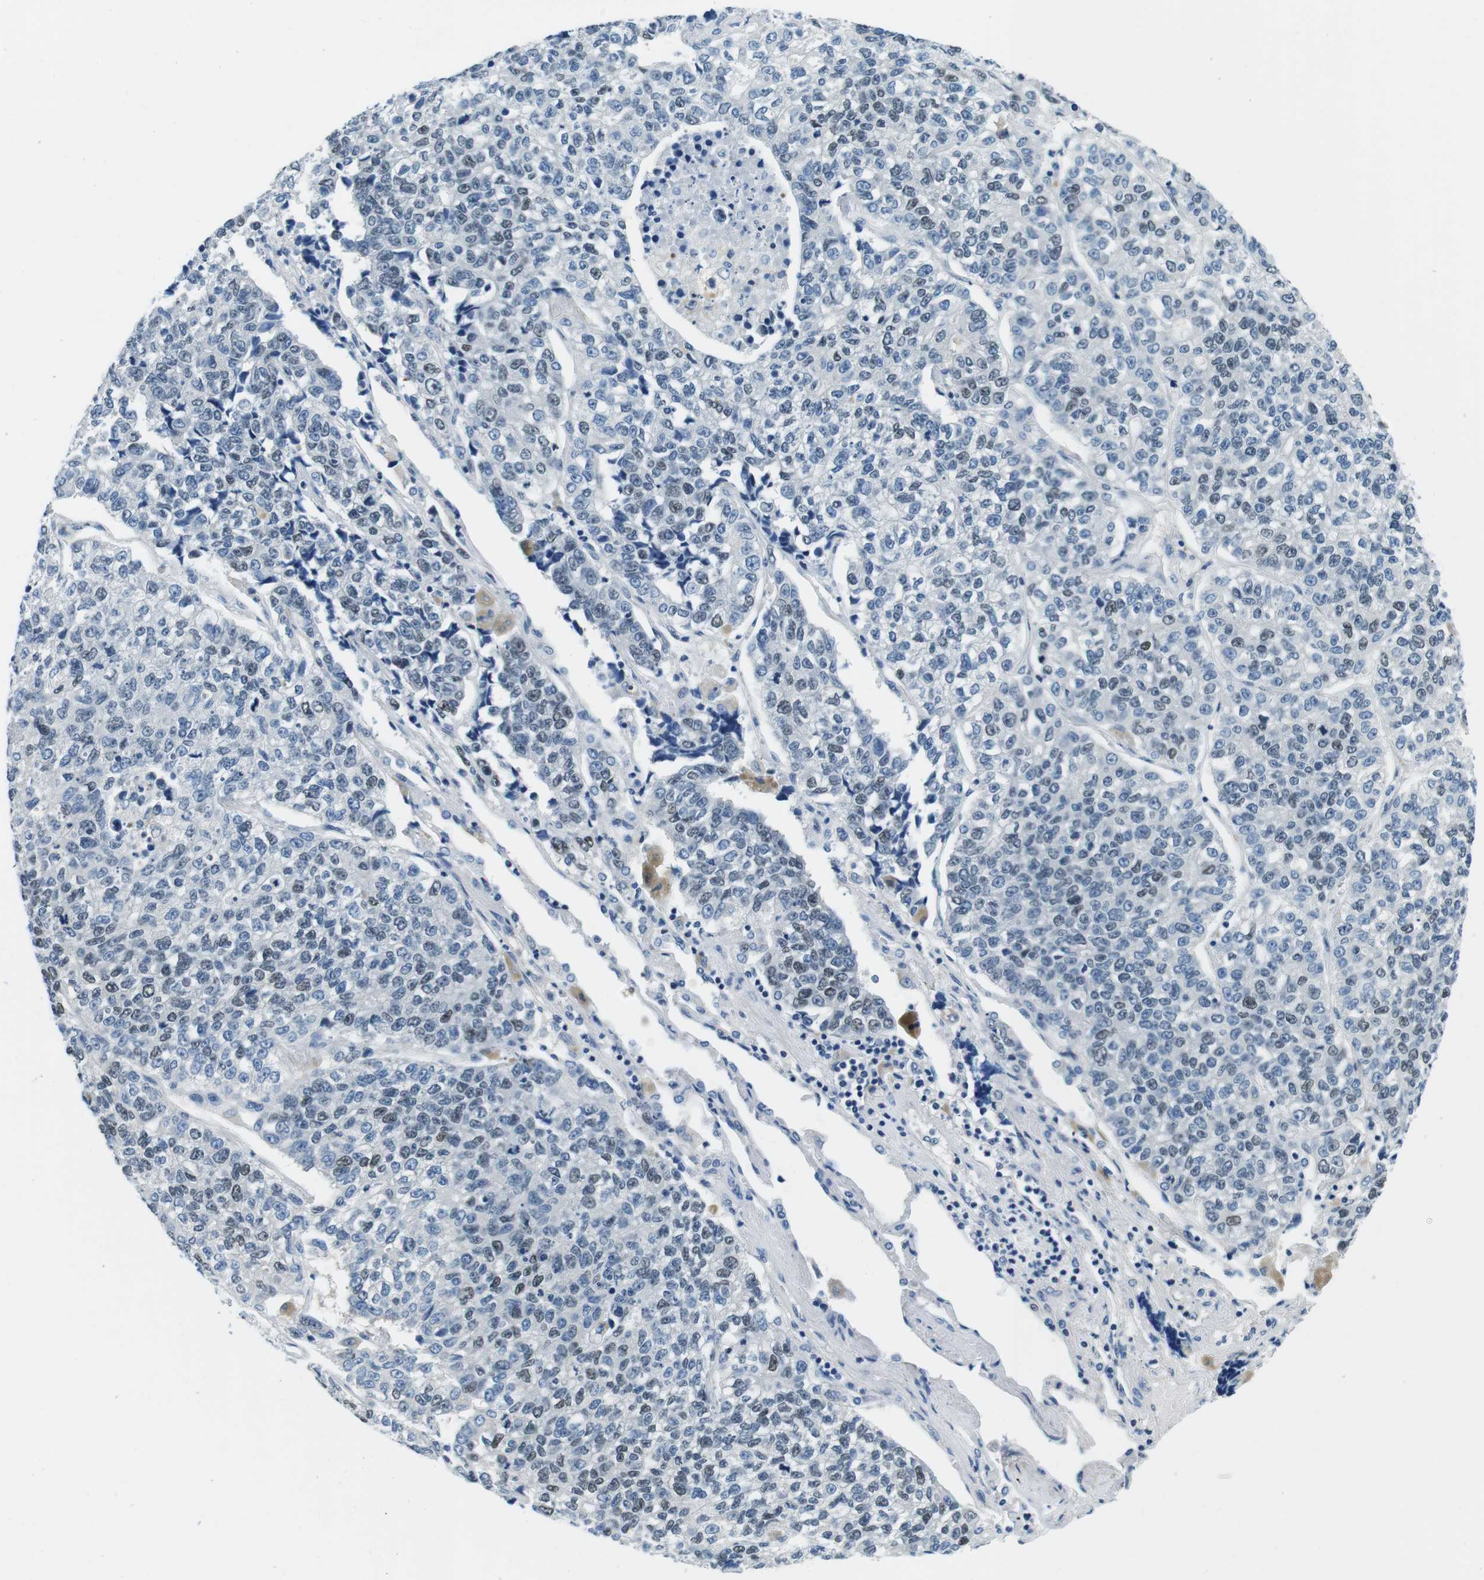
{"staining": {"intensity": "weak", "quantity": "<25%", "location": "nuclear"}, "tissue": "lung cancer", "cell_type": "Tumor cells", "image_type": "cancer", "snomed": [{"axis": "morphology", "description": "Adenocarcinoma, NOS"}, {"axis": "topography", "description": "Lung"}], "caption": "Immunohistochemistry histopathology image of neoplastic tissue: human lung adenocarcinoma stained with DAB displays no significant protein positivity in tumor cells. (Immunohistochemistry (ihc), brightfield microscopy, high magnification).", "gene": "KCNJ5", "patient": {"sex": "male", "age": 49}}